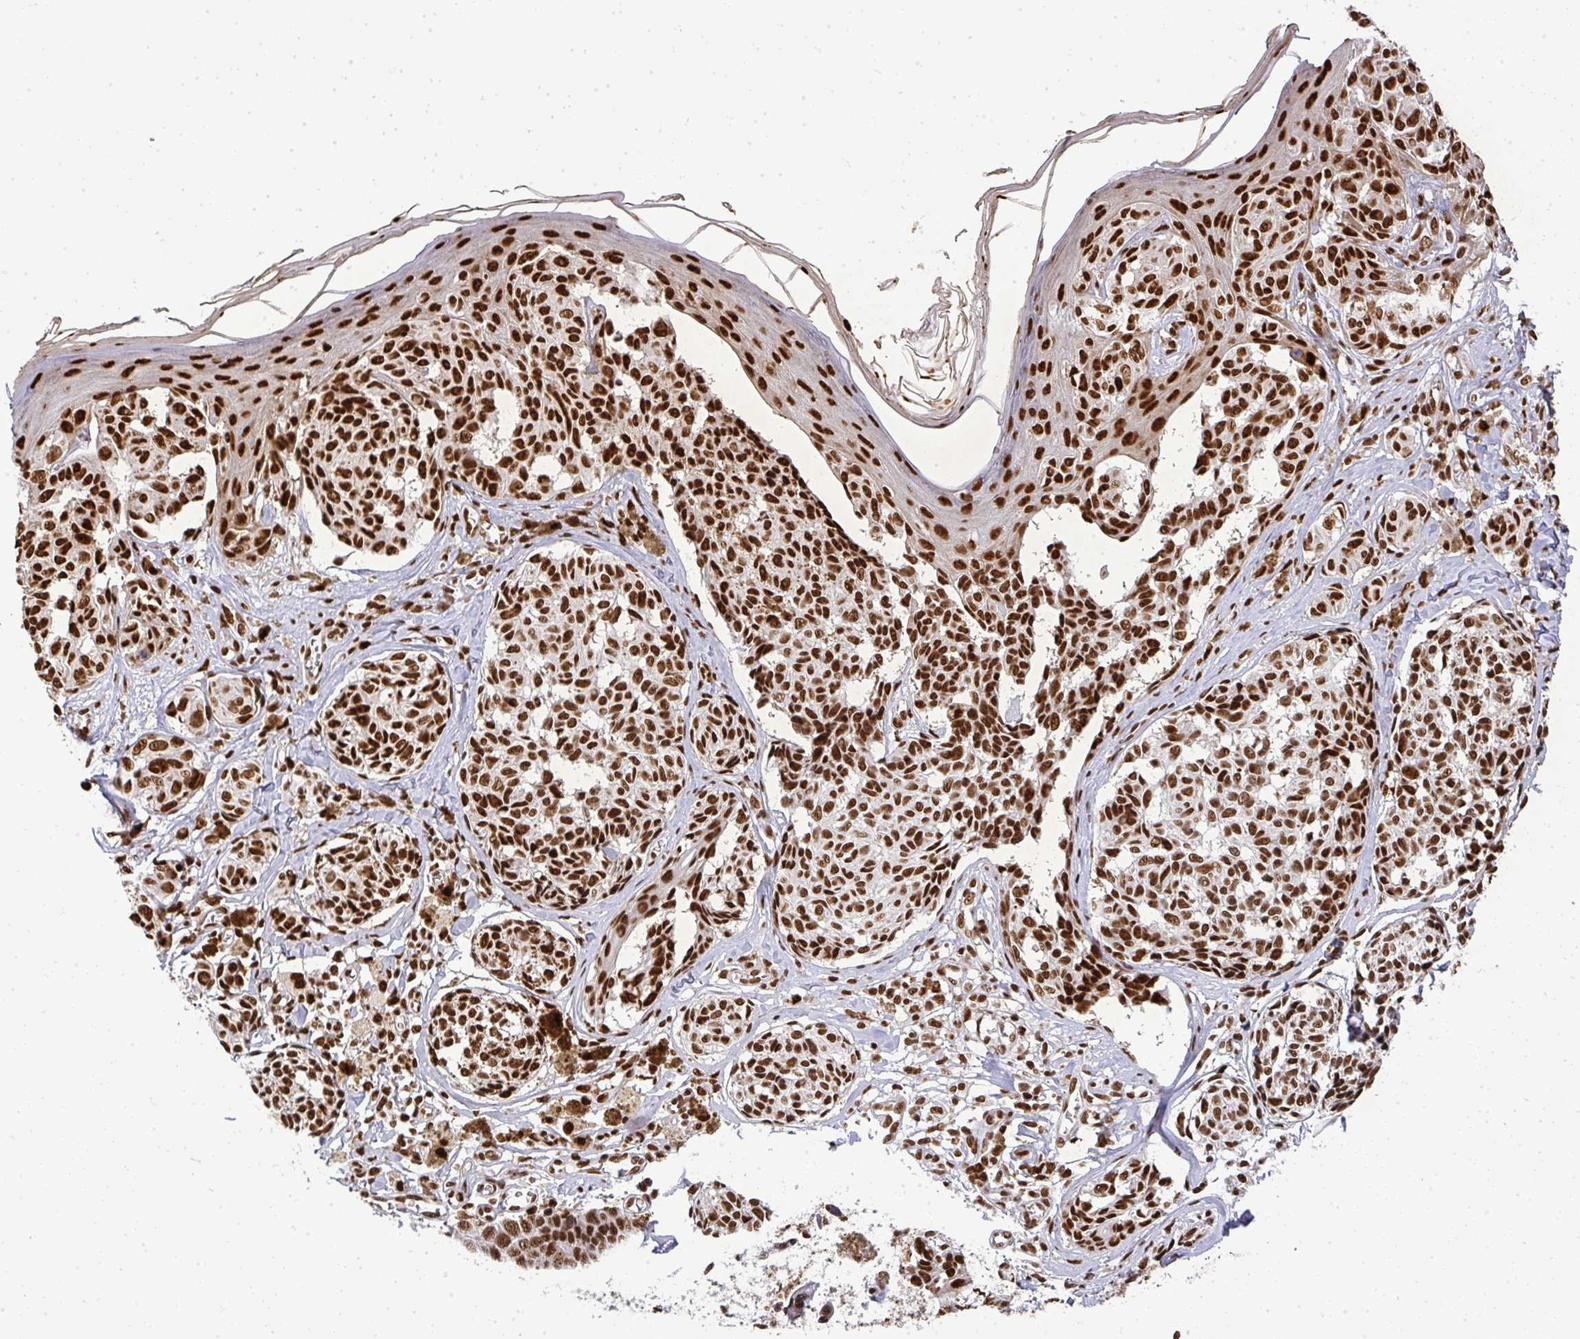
{"staining": {"intensity": "strong", "quantity": ">75%", "location": "nuclear"}, "tissue": "melanoma", "cell_type": "Tumor cells", "image_type": "cancer", "snomed": [{"axis": "morphology", "description": "Malignant melanoma, NOS"}, {"axis": "topography", "description": "Skin"}], "caption": "An immunohistochemistry (IHC) image of tumor tissue is shown. Protein staining in brown highlights strong nuclear positivity in malignant melanoma within tumor cells.", "gene": "U2AF1", "patient": {"sex": "female", "age": 43}}